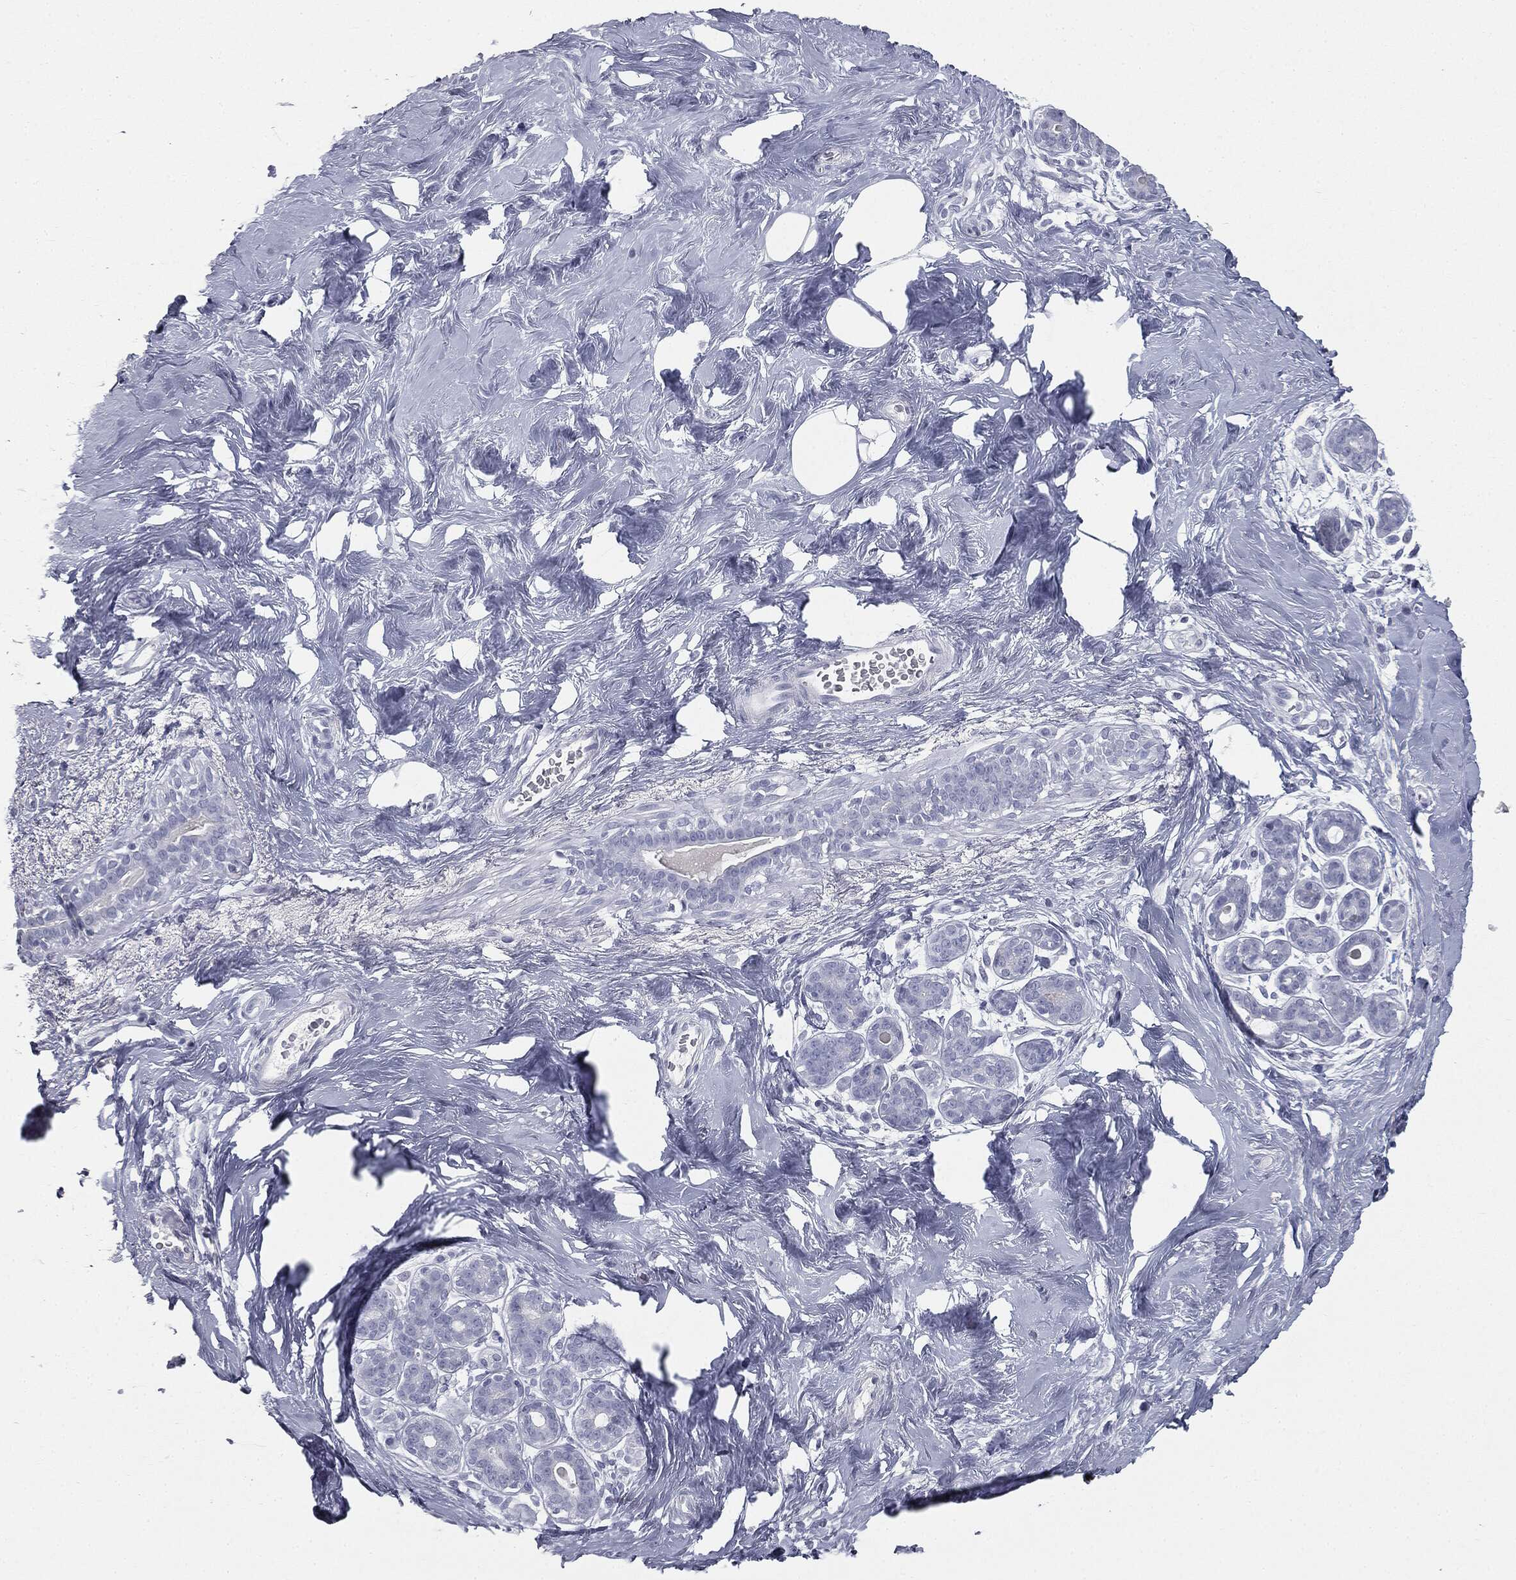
{"staining": {"intensity": "negative", "quantity": "none", "location": "none"}, "tissue": "breast", "cell_type": "Glandular cells", "image_type": "normal", "snomed": [{"axis": "morphology", "description": "Normal tissue, NOS"}, {"axis": "topography", "description": "Breast"}], "caption": "This is an immunohistochemistry photomicrograph of unremarkable human breast. There is no staining in glandular cells.", "gene": "TPO", "patient": {"sex": "female", "age": 43}}